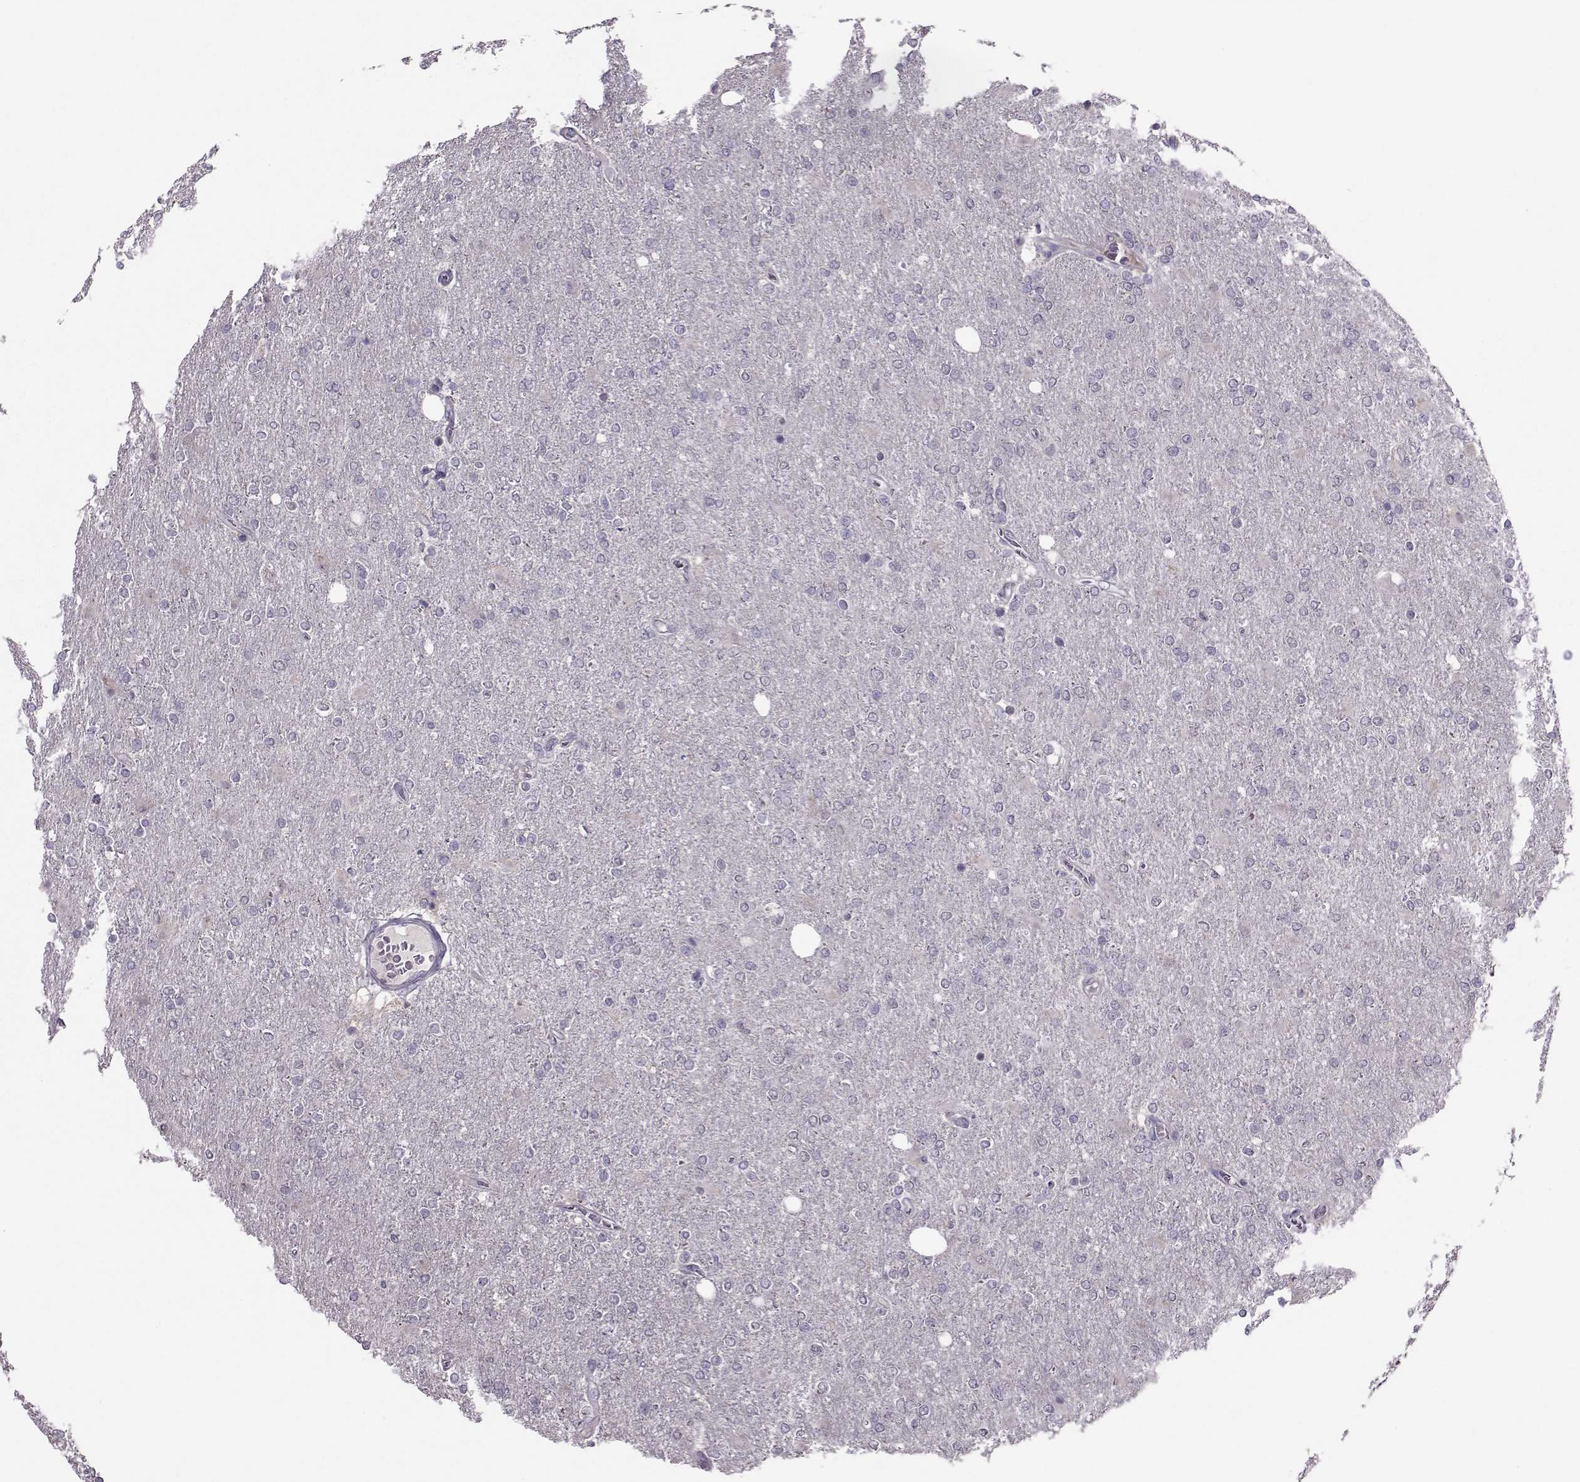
{"staining": {"intensity": "negative", "quantity": "none", "location": "none"}, "tissue": "glioma", "cell_type": "Tumor cells", "image_type": "cancer", "snomed": [{"axis": "morphology", "description": "Glioma, malignant, High grade"}, {"axis": "topography", "description": "Cerebral cortex"}], "caption": "Immunohistochemistry (IHC) histopathology image of neoplastic tissue: glioma stained with DAB exhibits no significant protein expression in tumor cells. Brightfield microscopy of immunohistochemistry stained with DAB (3,3'-diaminobenzidine) (brown) and hematoxylin (blue), captured at high magnification.", "gene": "ASRGL1", "patient": {"sex": "male", "age": 70}}